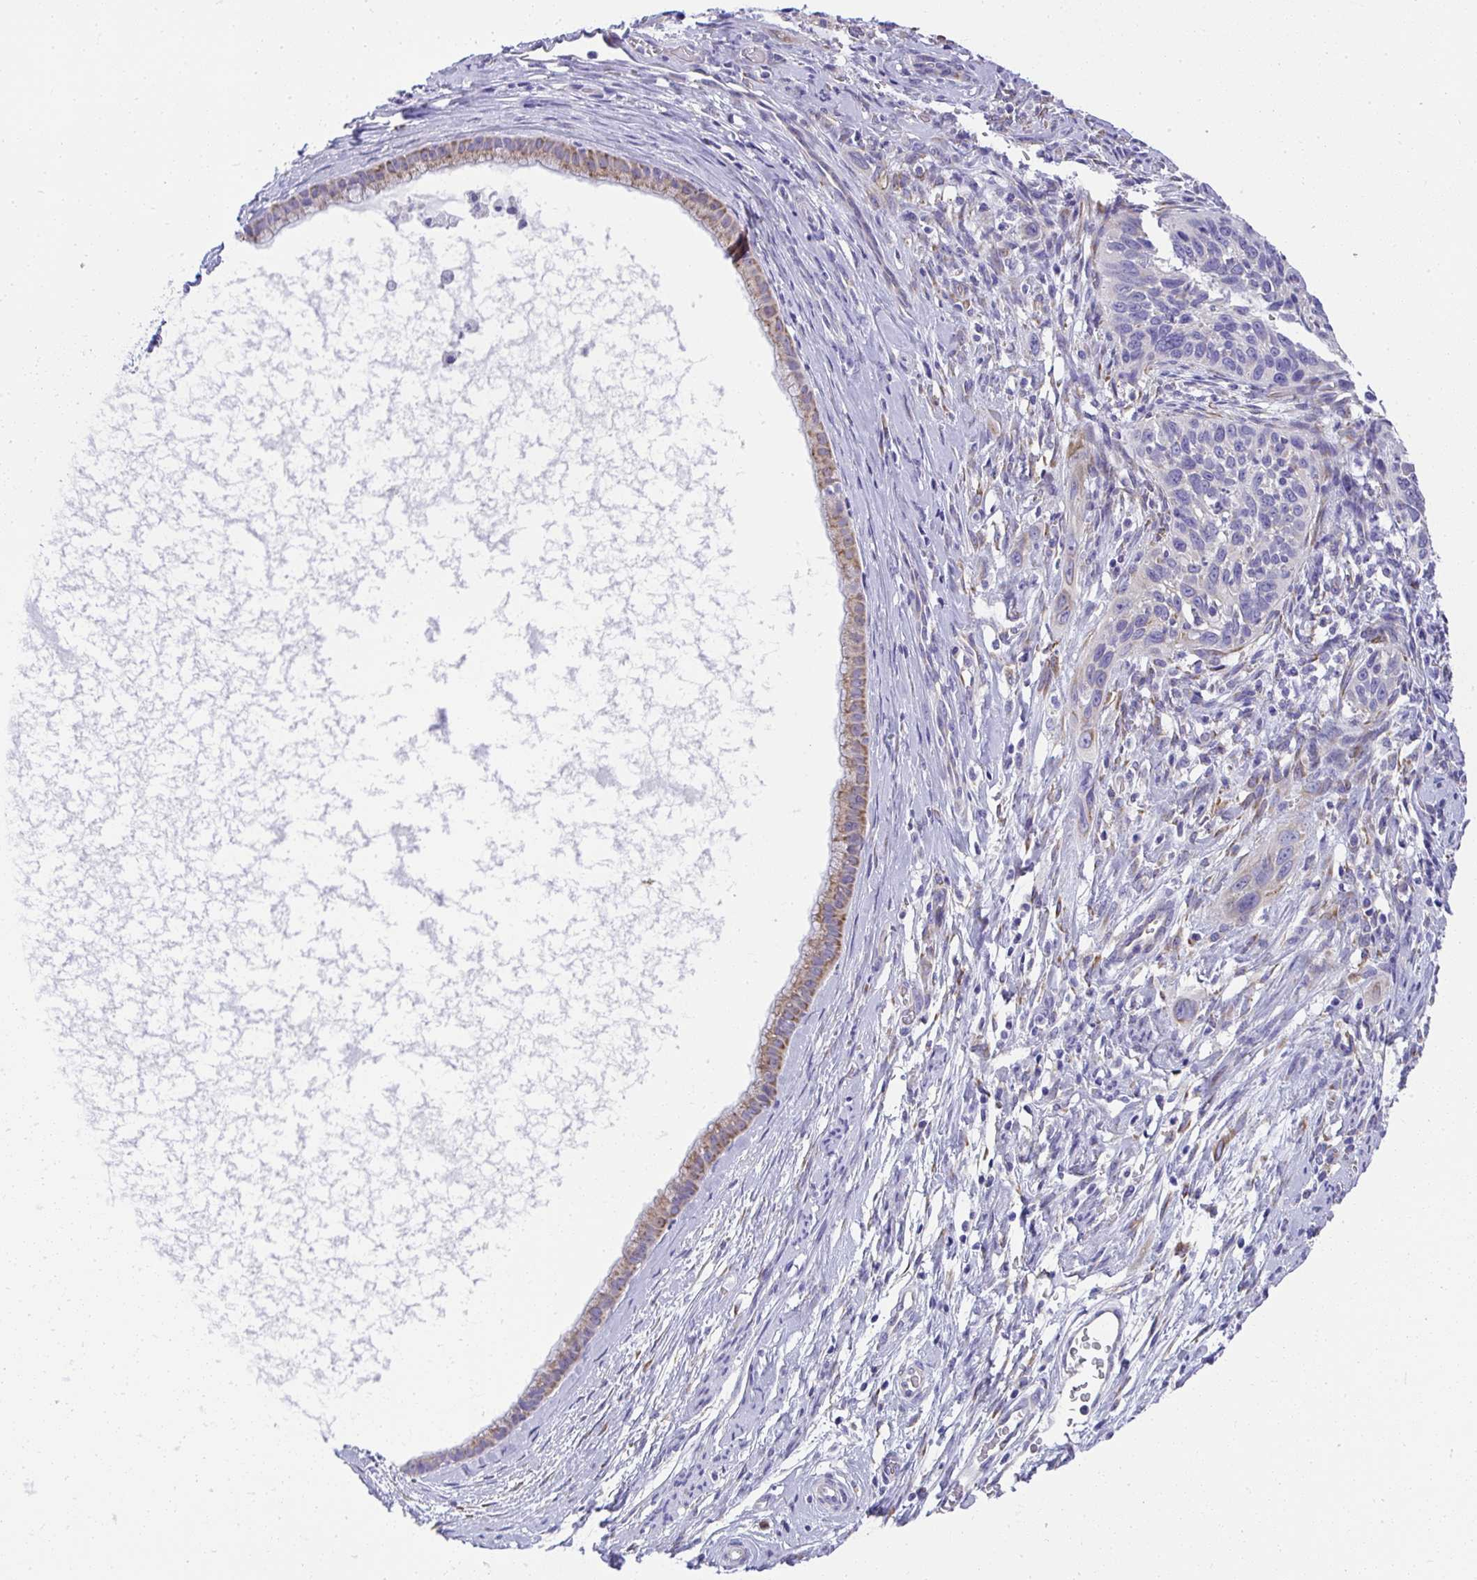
{"staining": {"intensity": "moderate", "quantity": "<25%", "location": "cytoplasmic/membranous"}, "tissue": "cervical cancer", "cell_type": "Tumor cells", "image_type": "cancer", "snomed": [{"axis": "morphology", "description": "Squamous cell carcinoma, NOS"}, {"axis": "topography", "description": "Cervix"}], "caption": "Immunohistochemistry of human cervical squamous cell carcinoma reveals low levels of moderate cytoplasmic/membranous expression in approximately <25% of tumor cells. (brown staining indicates protein expression, while blue staining denotes nuclei).", "gene": "ADRA2C", "patient": {"sex": "female", "age": 51}}